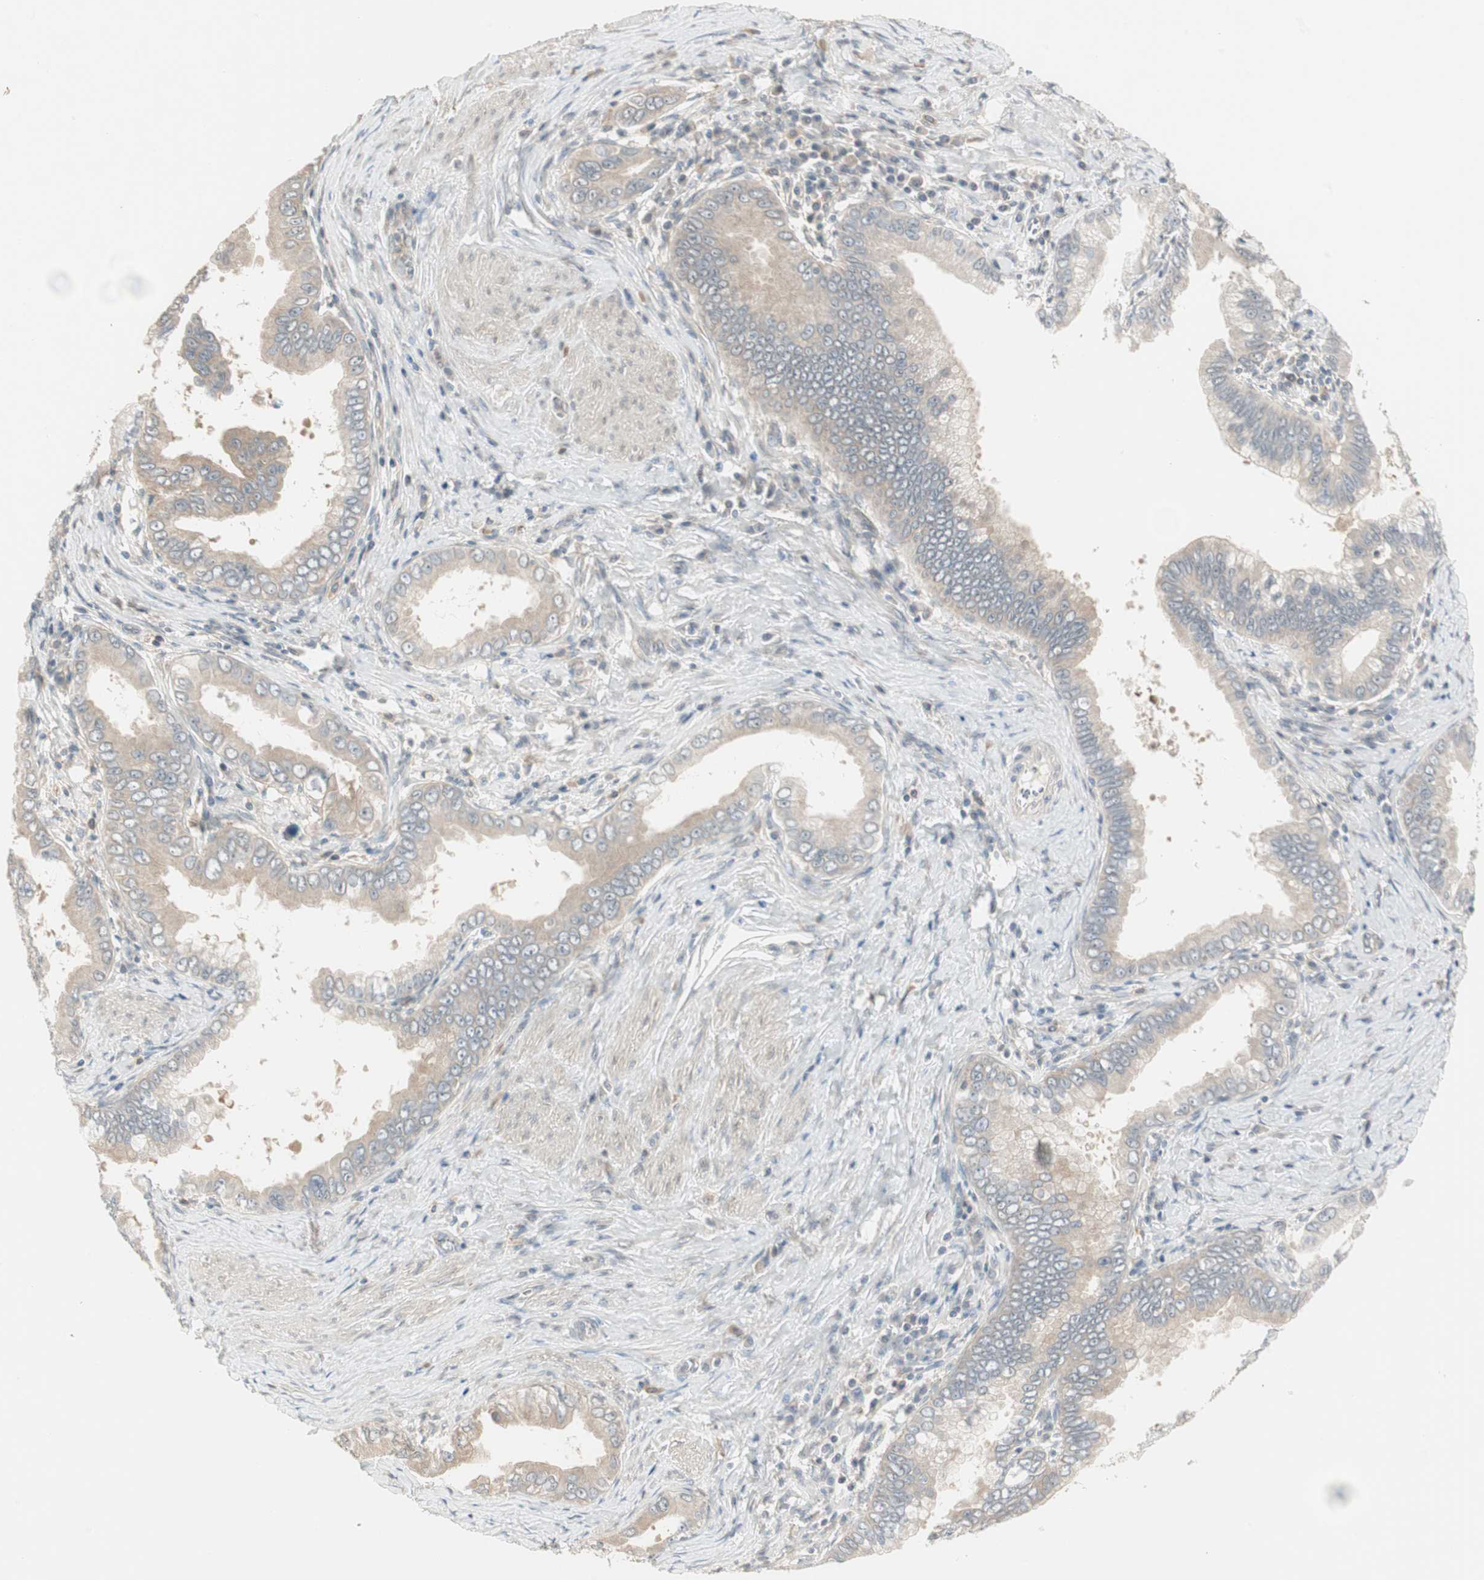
{"staining": {"intensity": "weak", "quantity": ">75%", "location": "cytoplasmic/membranous"}, "tissue": "pancreatic cancer", "cell_type": "Tumor cells", "image_type": "cancer", "snomed": [{"axis": "morphology", "description": "Normal tissue, NOS"}, {"axis": "topography", "description": "Lymph node"}], "caption": "The photomicrograph reveals immunohistochemical staining of pancreatic cancer. There is weak cytoplasmic/membranous positivity is present in approximately >75% of tumor cells. Using DAB (3,3'-diaminobenzidine) (brown) and hematoxylin (blue) stains, captured at high magnification using brightfield microscopy.", "gene": "ZFP36", "patient": {"sex": "male", "age": 50}}